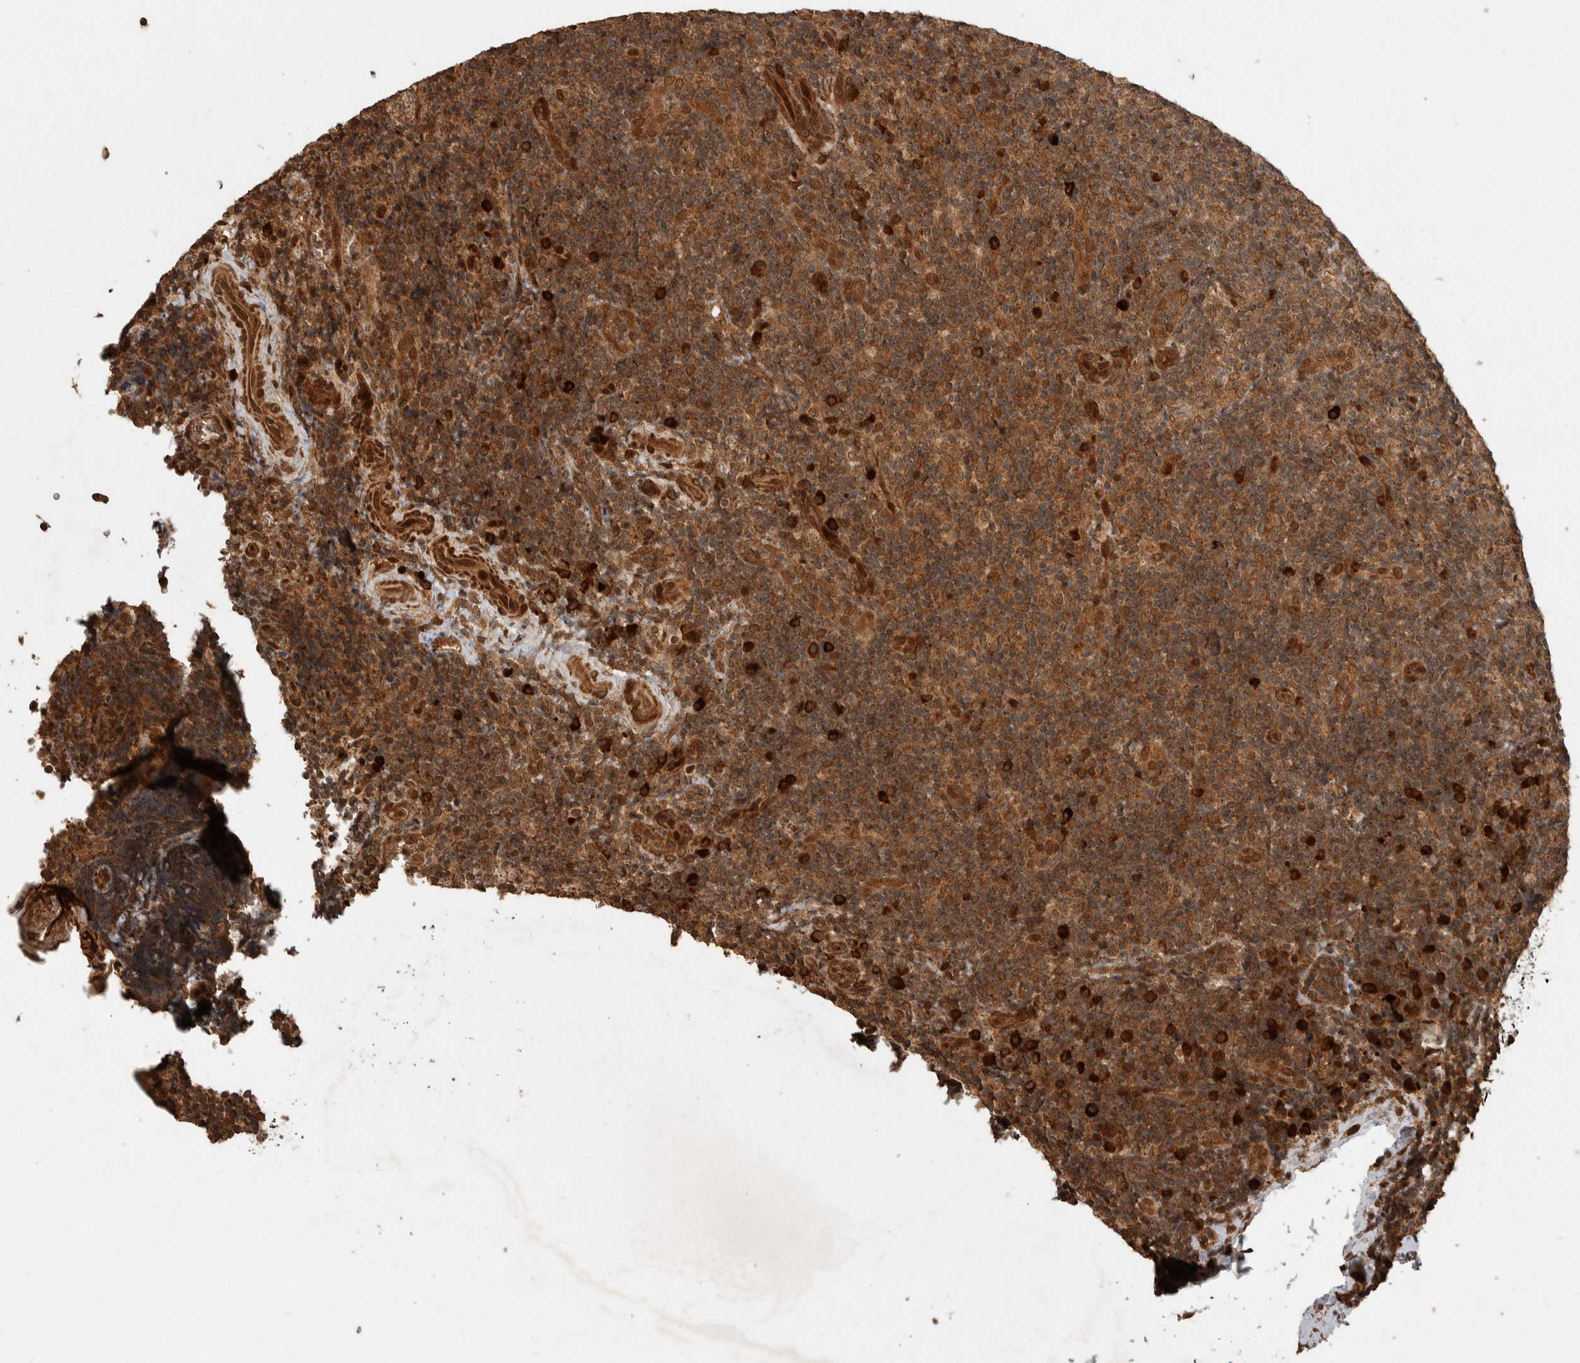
{"staining": {"intensity": "moderate", "quantity": ">75%", "location": "cytoplasmic/membranous"}, "tissue": "lymphoma", "cell_type": "Tumor cells", "image_type": "cancer", "snomed": [{"axis": "morphology", "description": "Malignant lymphoma, non-Hodgkin's type, High grade"}, {"axis": "topography", "description": "Tonsil"}], "caption": "Protein analysis of high-grade malignant lymphoma, non-Hodgkin's type tissue reveals moderate cytoplasmic/membranous positivity in approximately >75% of tumor cells.", "gene": "CNTROB", "patient": {"sex": "female", "age": 36}}